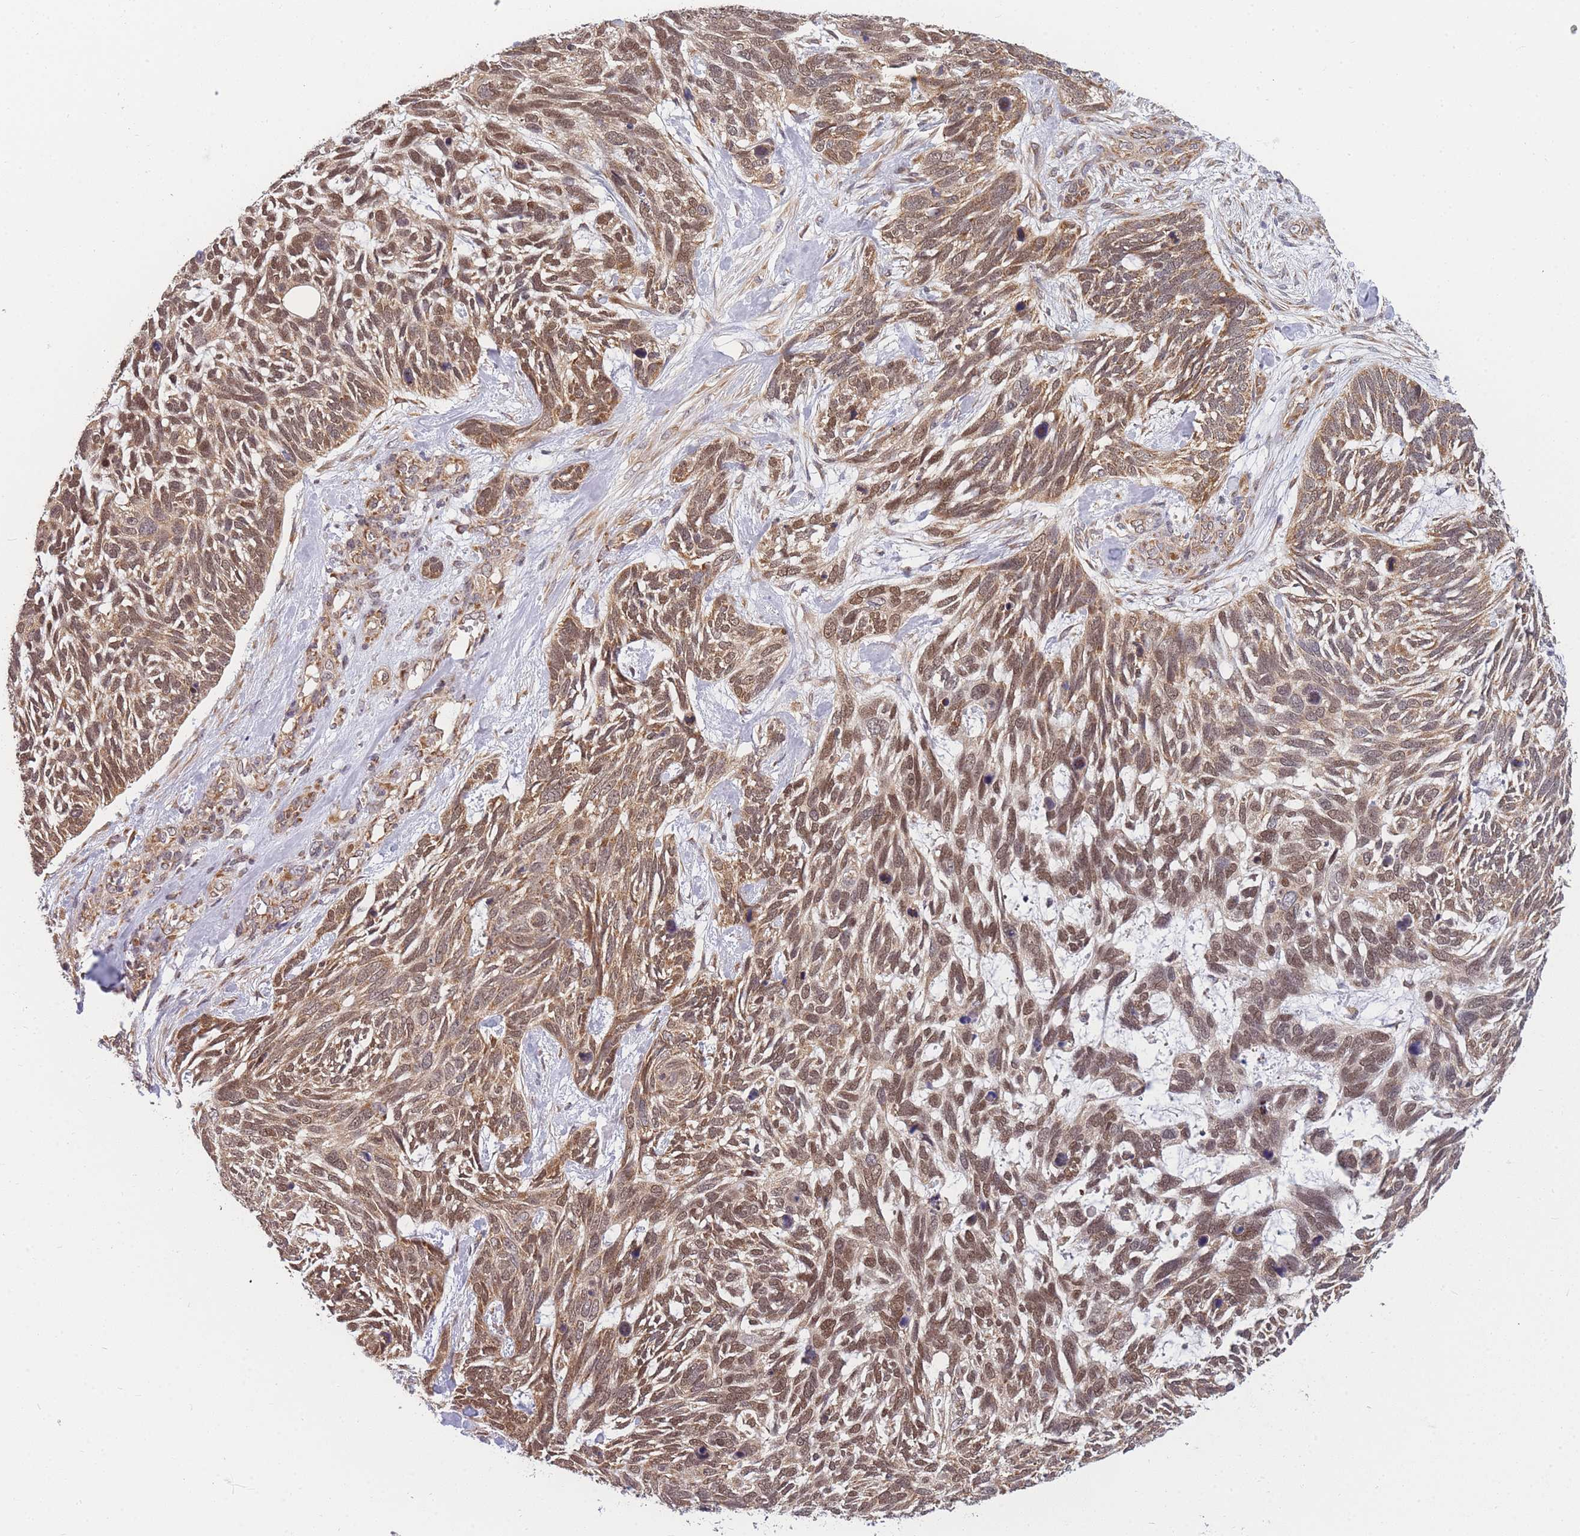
{"staining": {"intensity": "moderate", "quantity": ">75%", "location": "cytoplasmic/membranous,nuclear"}, "tissue": "skin cancer", "cell_type": "Tumor cells", "image_type": "cancer", "snomed": [{"axis": "morphology", "description": "Basal cell carcinoma"}, {"axis": "topography", "description": "Skin"}], "caption": "Basal cell carcinoma (skin) stained with DAB IHC displays medium levels of moderate cytoplasmic/membranous and nuclear expression in approximately >75% of tumor cells.", "gene": "MRPL23", "patient": {"sex": "male", "age": 88}}